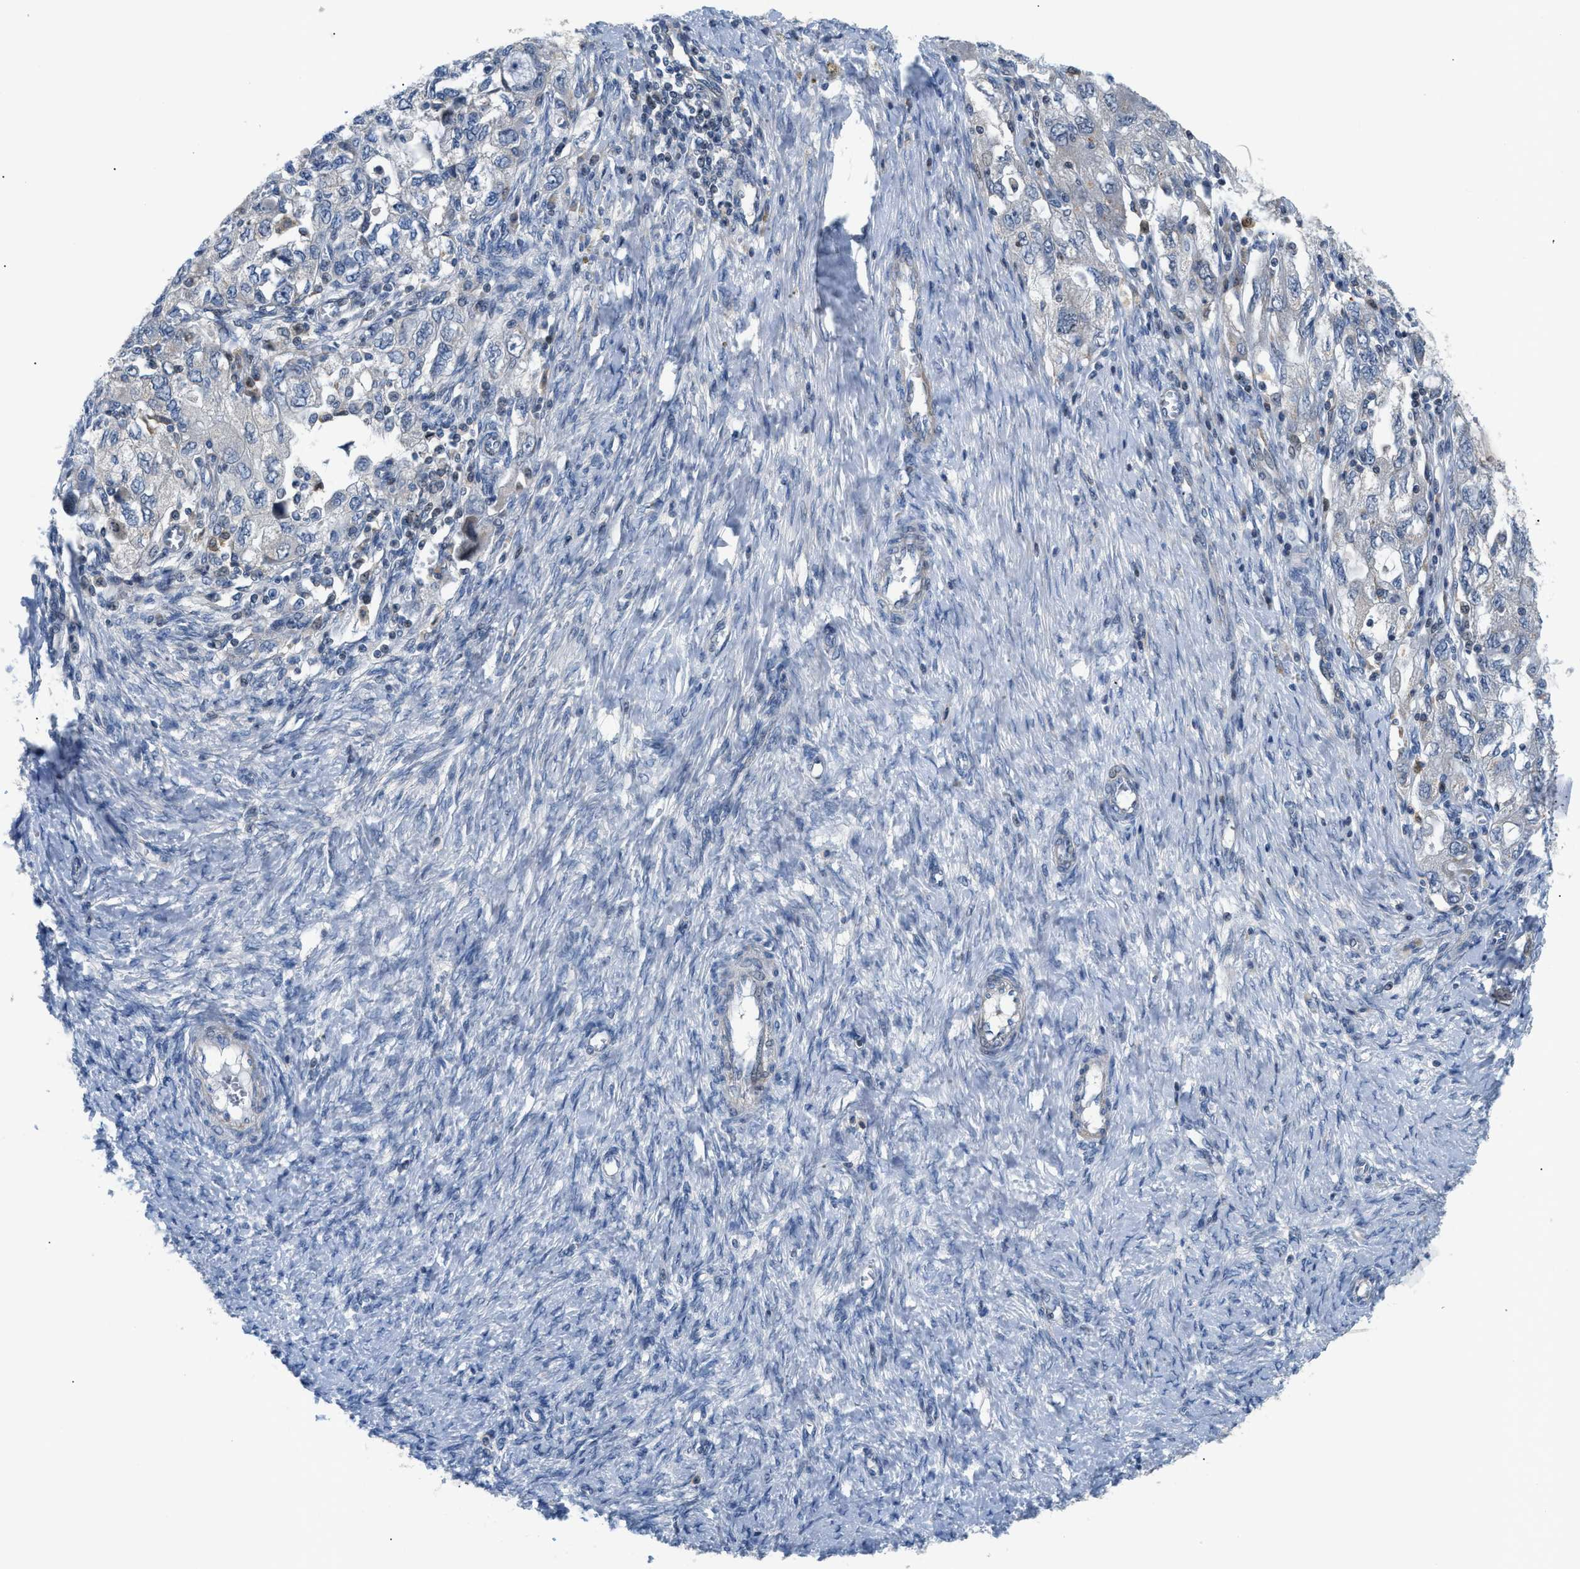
{"staining": {"intensity": "weak", "quantity": "<25%", "location": "nuclear"}, "tissue": "ovarian cancer", "cell_type": "Tumor cells", "image_type": "cancer", "snomed": [{"axis": "morphology", "description": "Carcinoma, NOS"}, {"axis": "morphology", "description": "Cystadenocarcinoma, serous, NOS"}, {"axis": "topography", "description": "Ovary"}], "caption": "Ovarian cancer was stained to show a protein in brown. There is no significant positivity in tumor cells.", "gene": "FDCSP", "patient": {"sex": "female", "age": 69}}